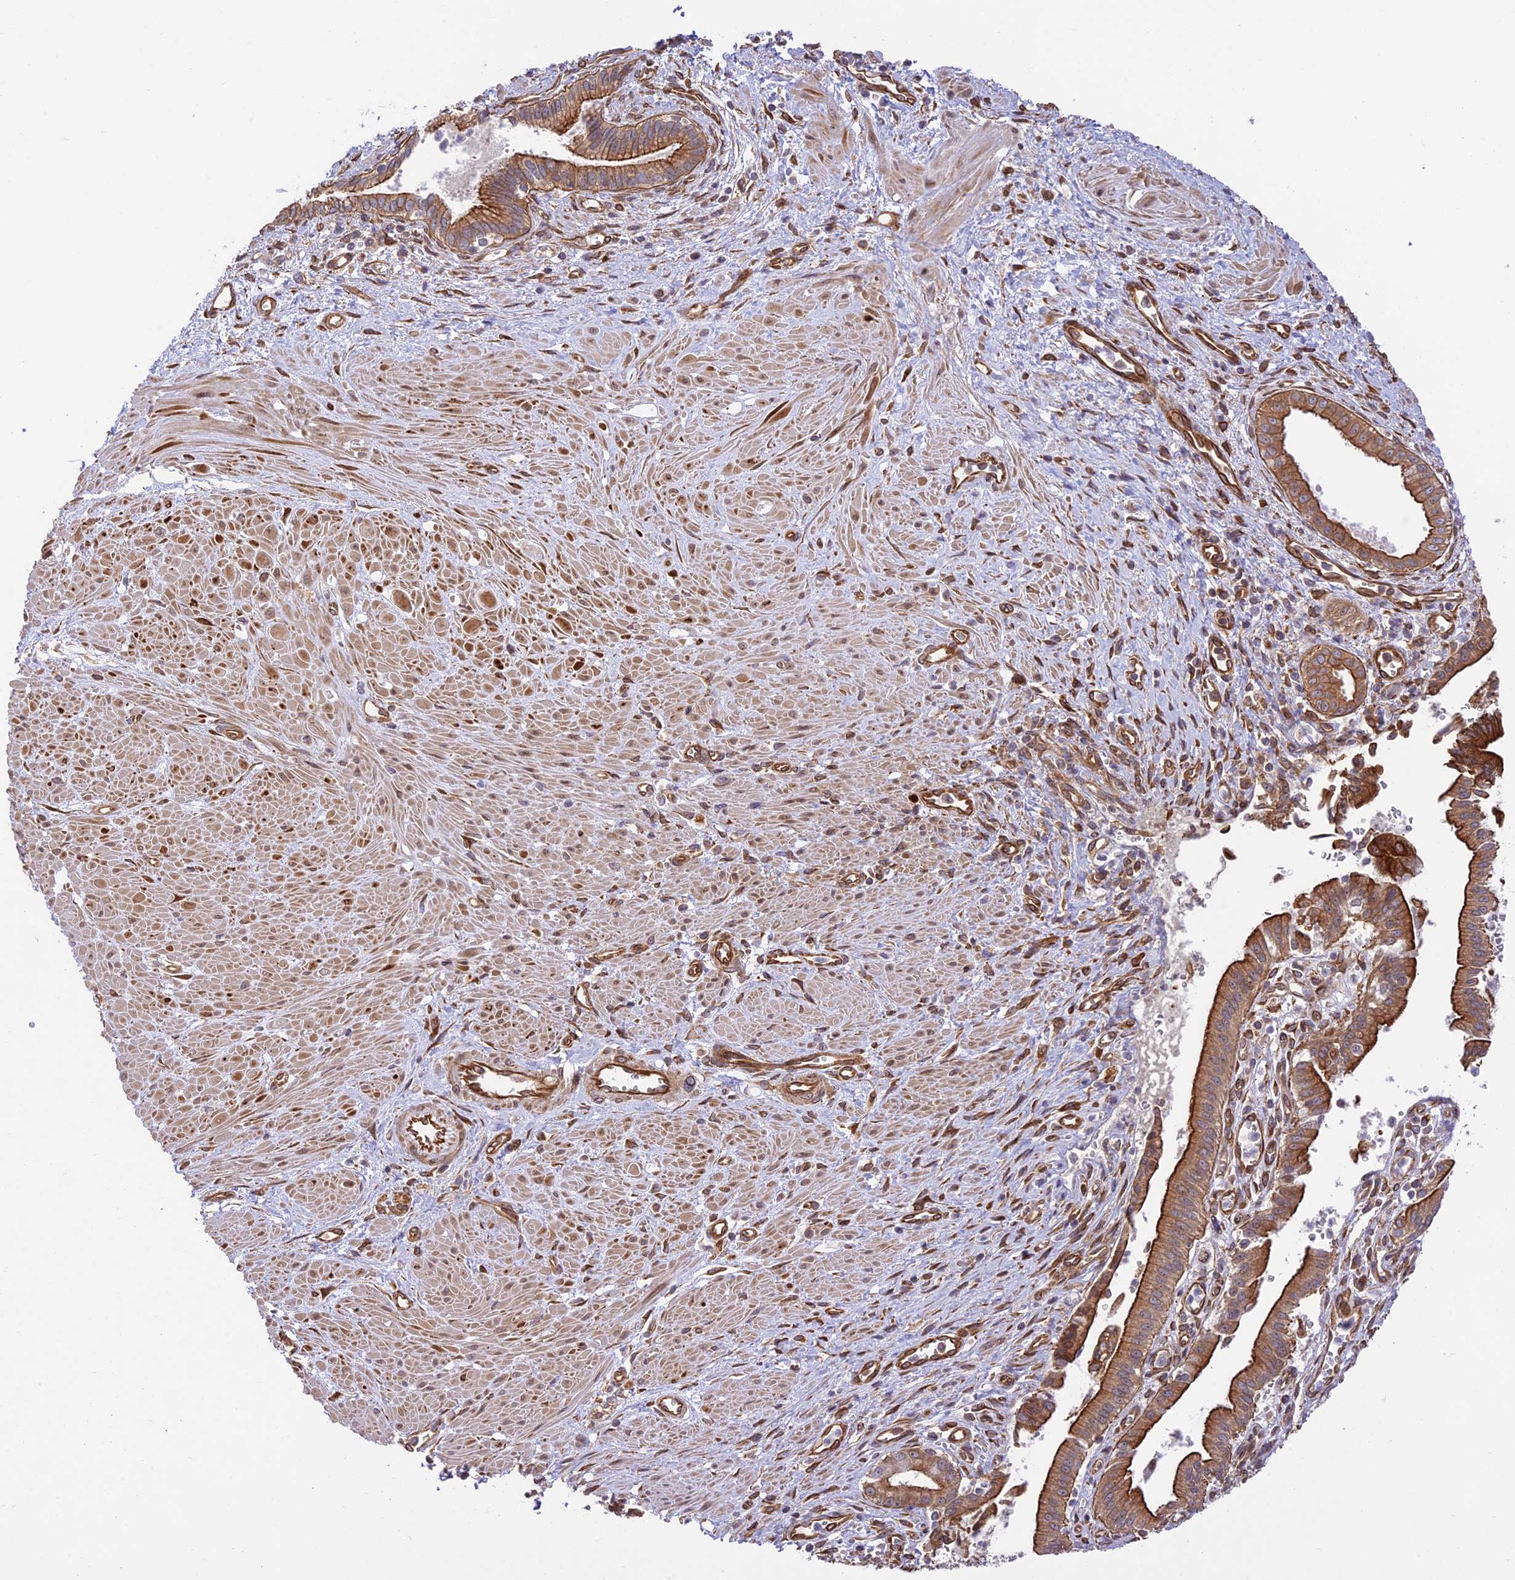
{"staining": {"intensity": "strong", "quantity": ">75%", "location": "cytoplasmic/membranous"}, "tissue": "pancreatic cancer", "cell_type": "Tumor cells", "image_type": "cancer", "snomed": [{"axis": "morphology", "description": "Adenocarcinoma, NOS"}, {"axis": "topography", "description": "Pancreas"}], "caption": "This is a histology image of IHC staining of pancreatic adenocarcinoma, which shows strong staining in the cytoplasmic/membranous of tumor cells.", "gene": "EXOC3L4", "patient": {"sex": "male", "age": 78}}